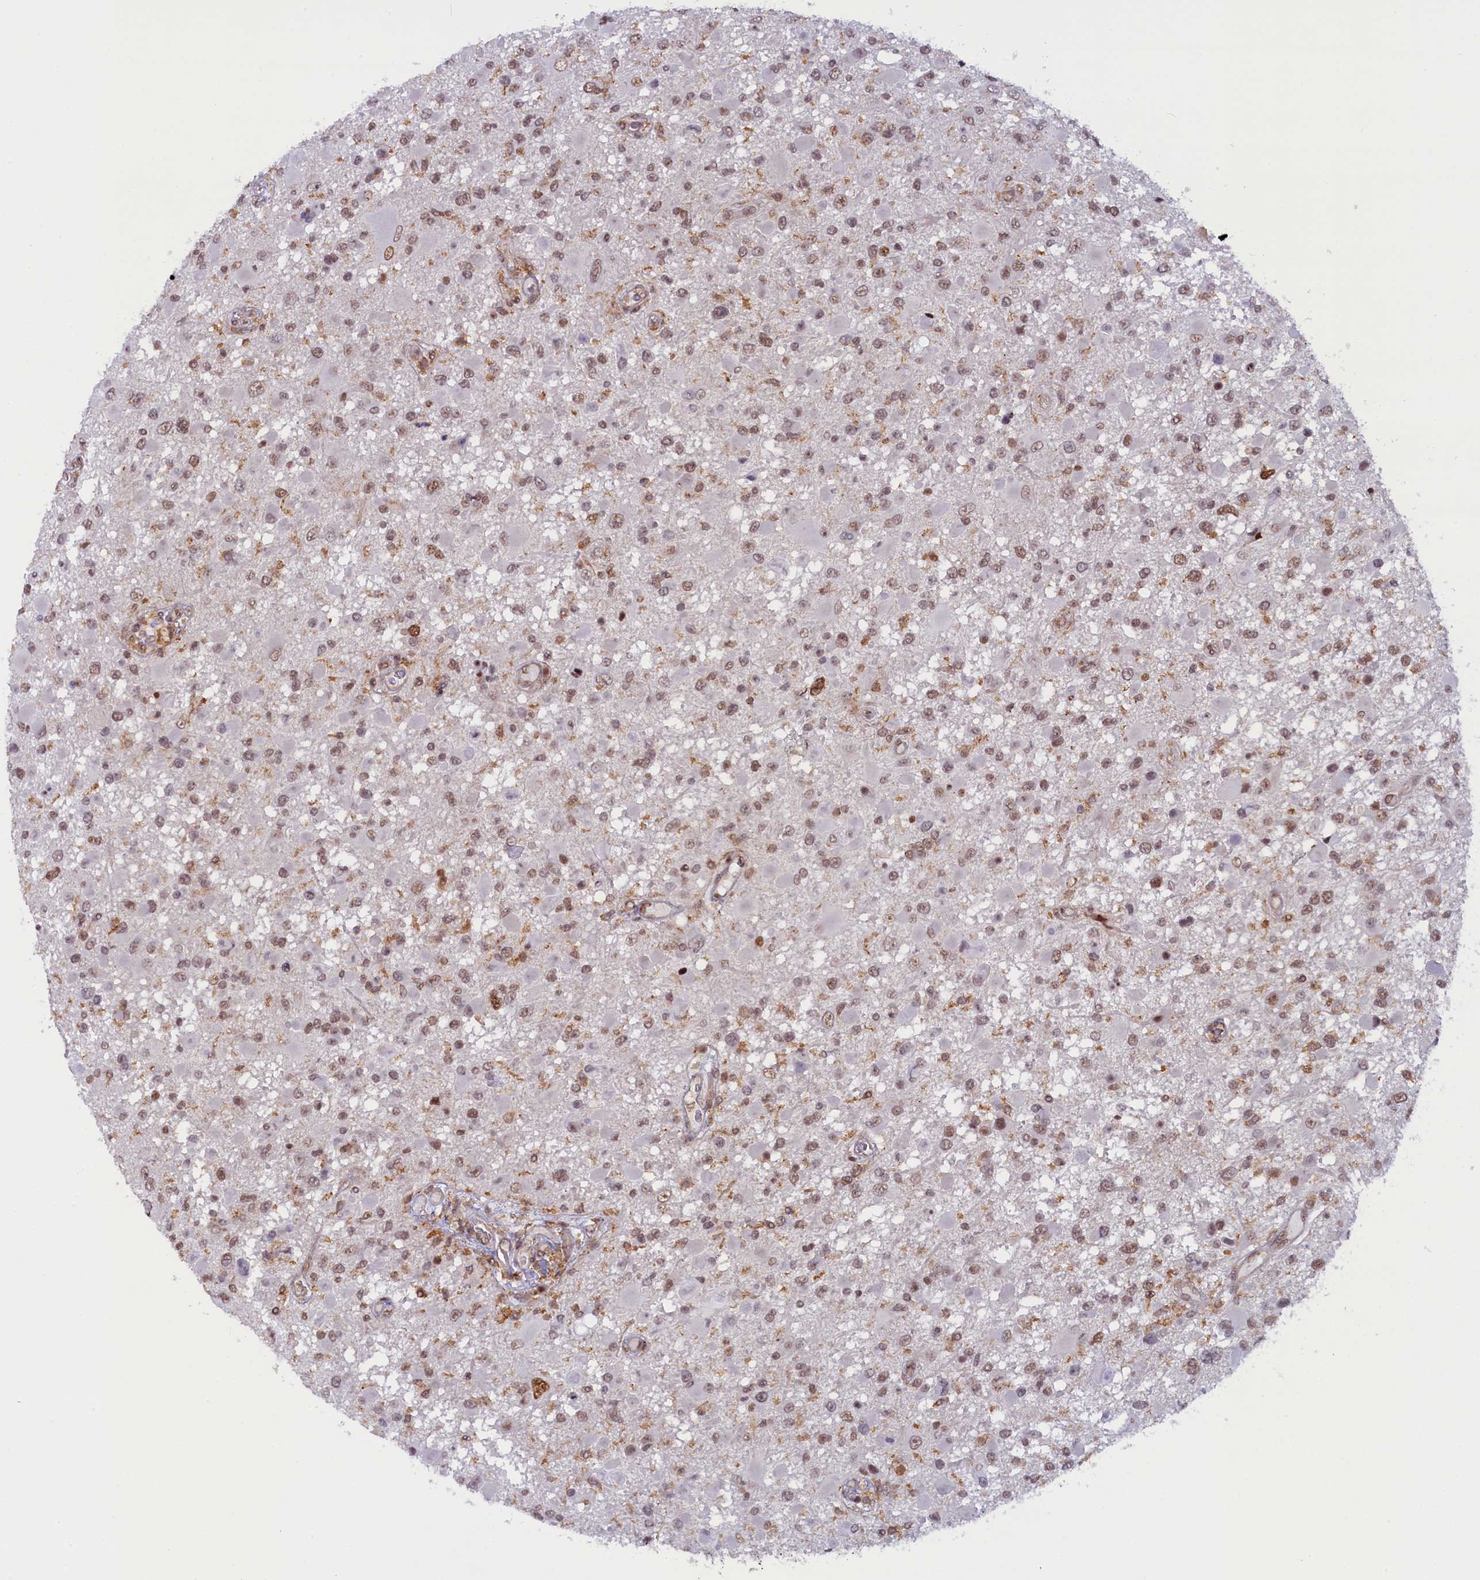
{"staining": {"intensity": "weak", "quantity": "25%-75%", "location": "nuclear"}, "tissue": "glioma", "cell_type": "Tumor cells", "image_type": "cancer", "snomed": [{"axis": "morphology", "description": "Glioma, malignant, High grade"}, {"axis": "topography", "description": "Brain"}], "caption": "Glioma stained for a protein (brown) reveals weak nuclear positive expression in about 25%-75% of tumor cells.", "gene": "FCHO1", "patient": {"sex": "male", "age": 53}}